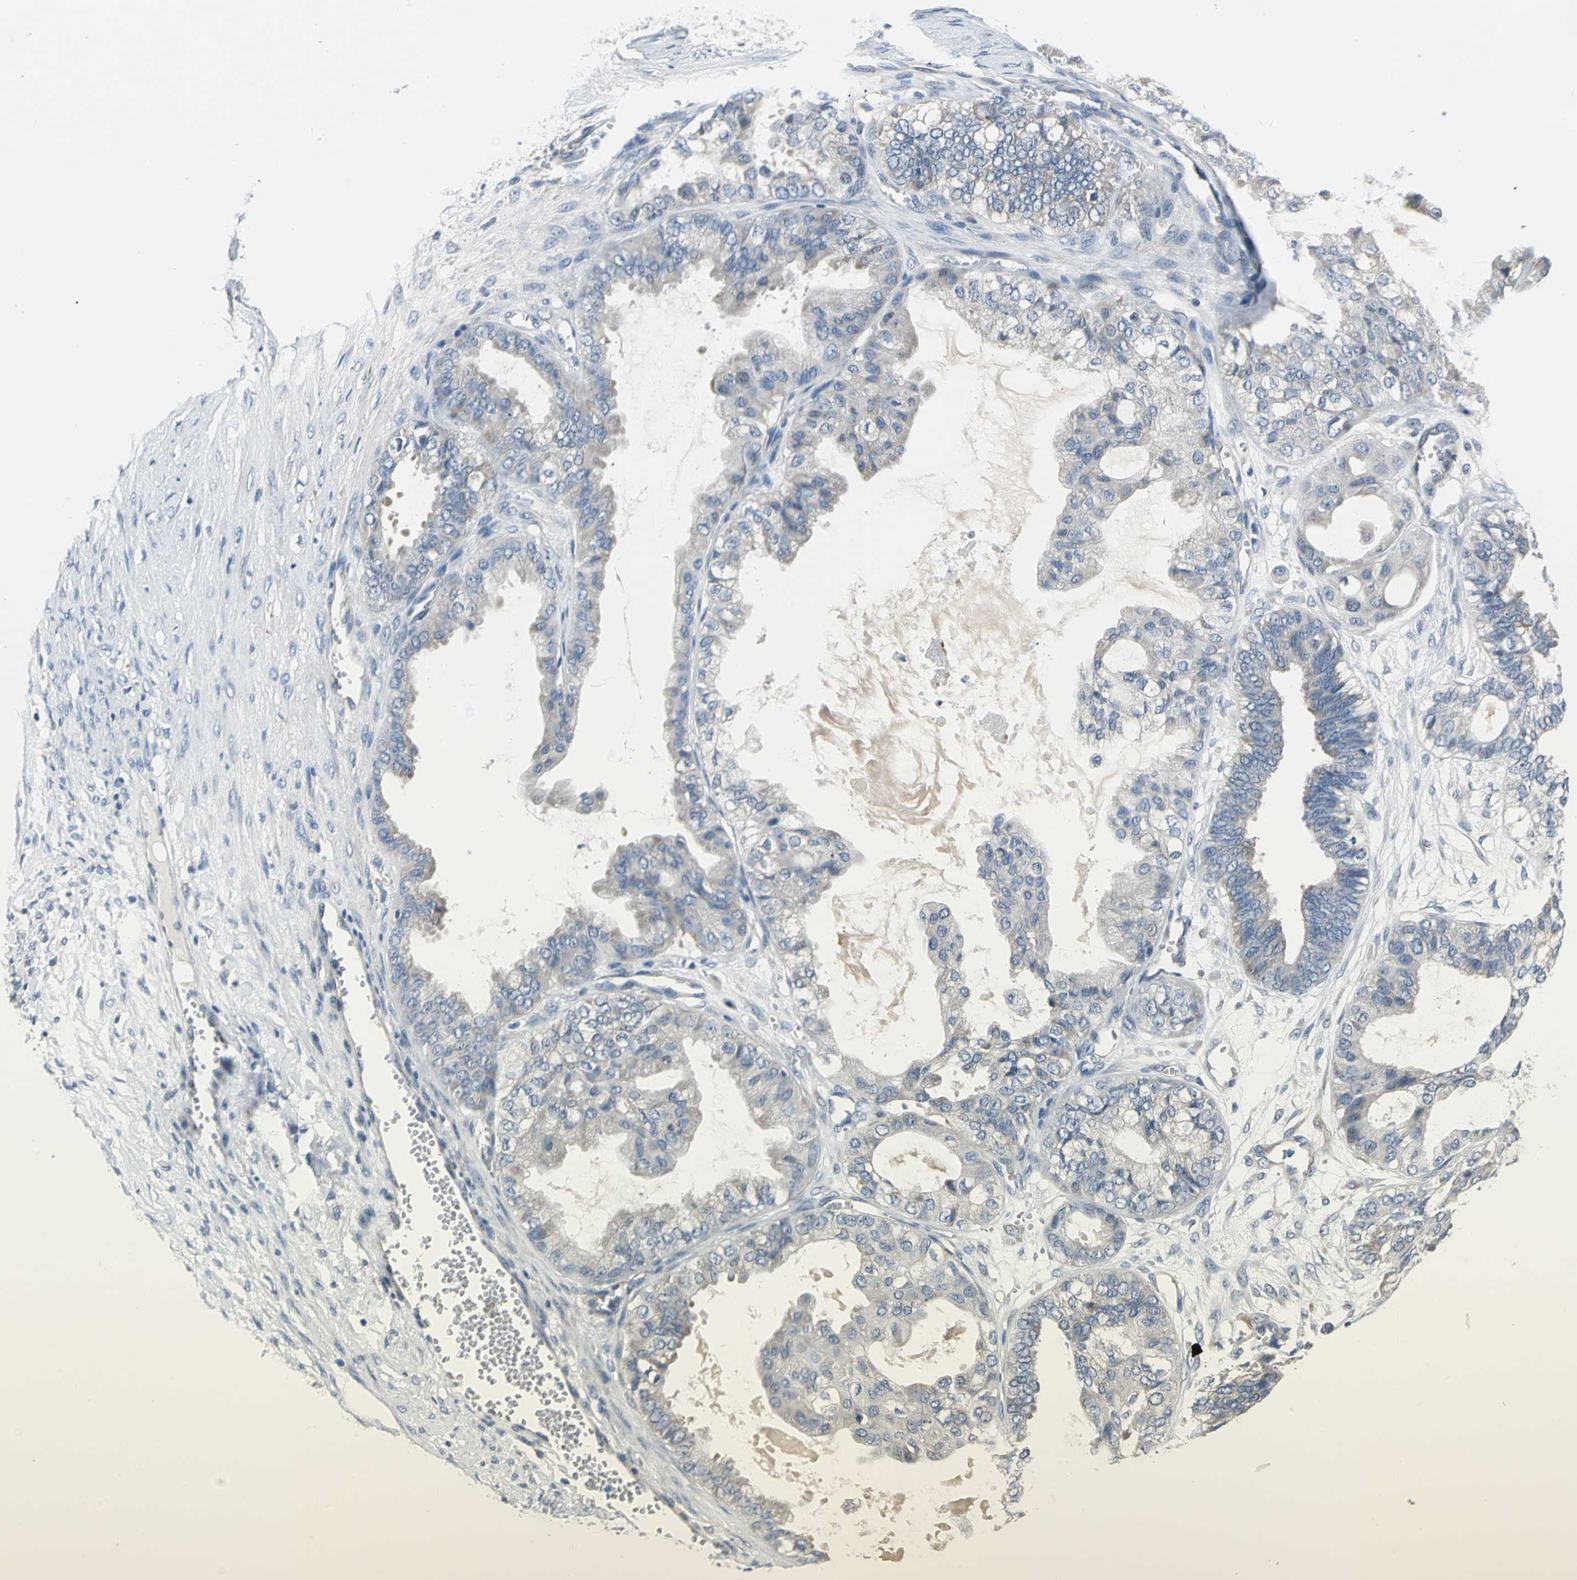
{"staining": {"intensity": "moderate", "quantity": "25%-75%", "location": "cytoplasmic/membranous"}, "tissue": "ovarian cancer", "cell_type": "Tumor cells", "image_type": "cancer", "snomed": [{"axis": "morphology", "description": "Carcinoma, NOS"}, {"axis": "morphology", "description": "Carcinoma, endometroid"}, {"axis": "topography", "description": "Ovary"}], "caption": "A brown stain labels moderate cytoplasmic/membranous expression of a protein in human endometroid carcinoma (ovarian) tumor cells.", "gene": "ZNF415", "patient": {"sex": "female", "age": 50}}